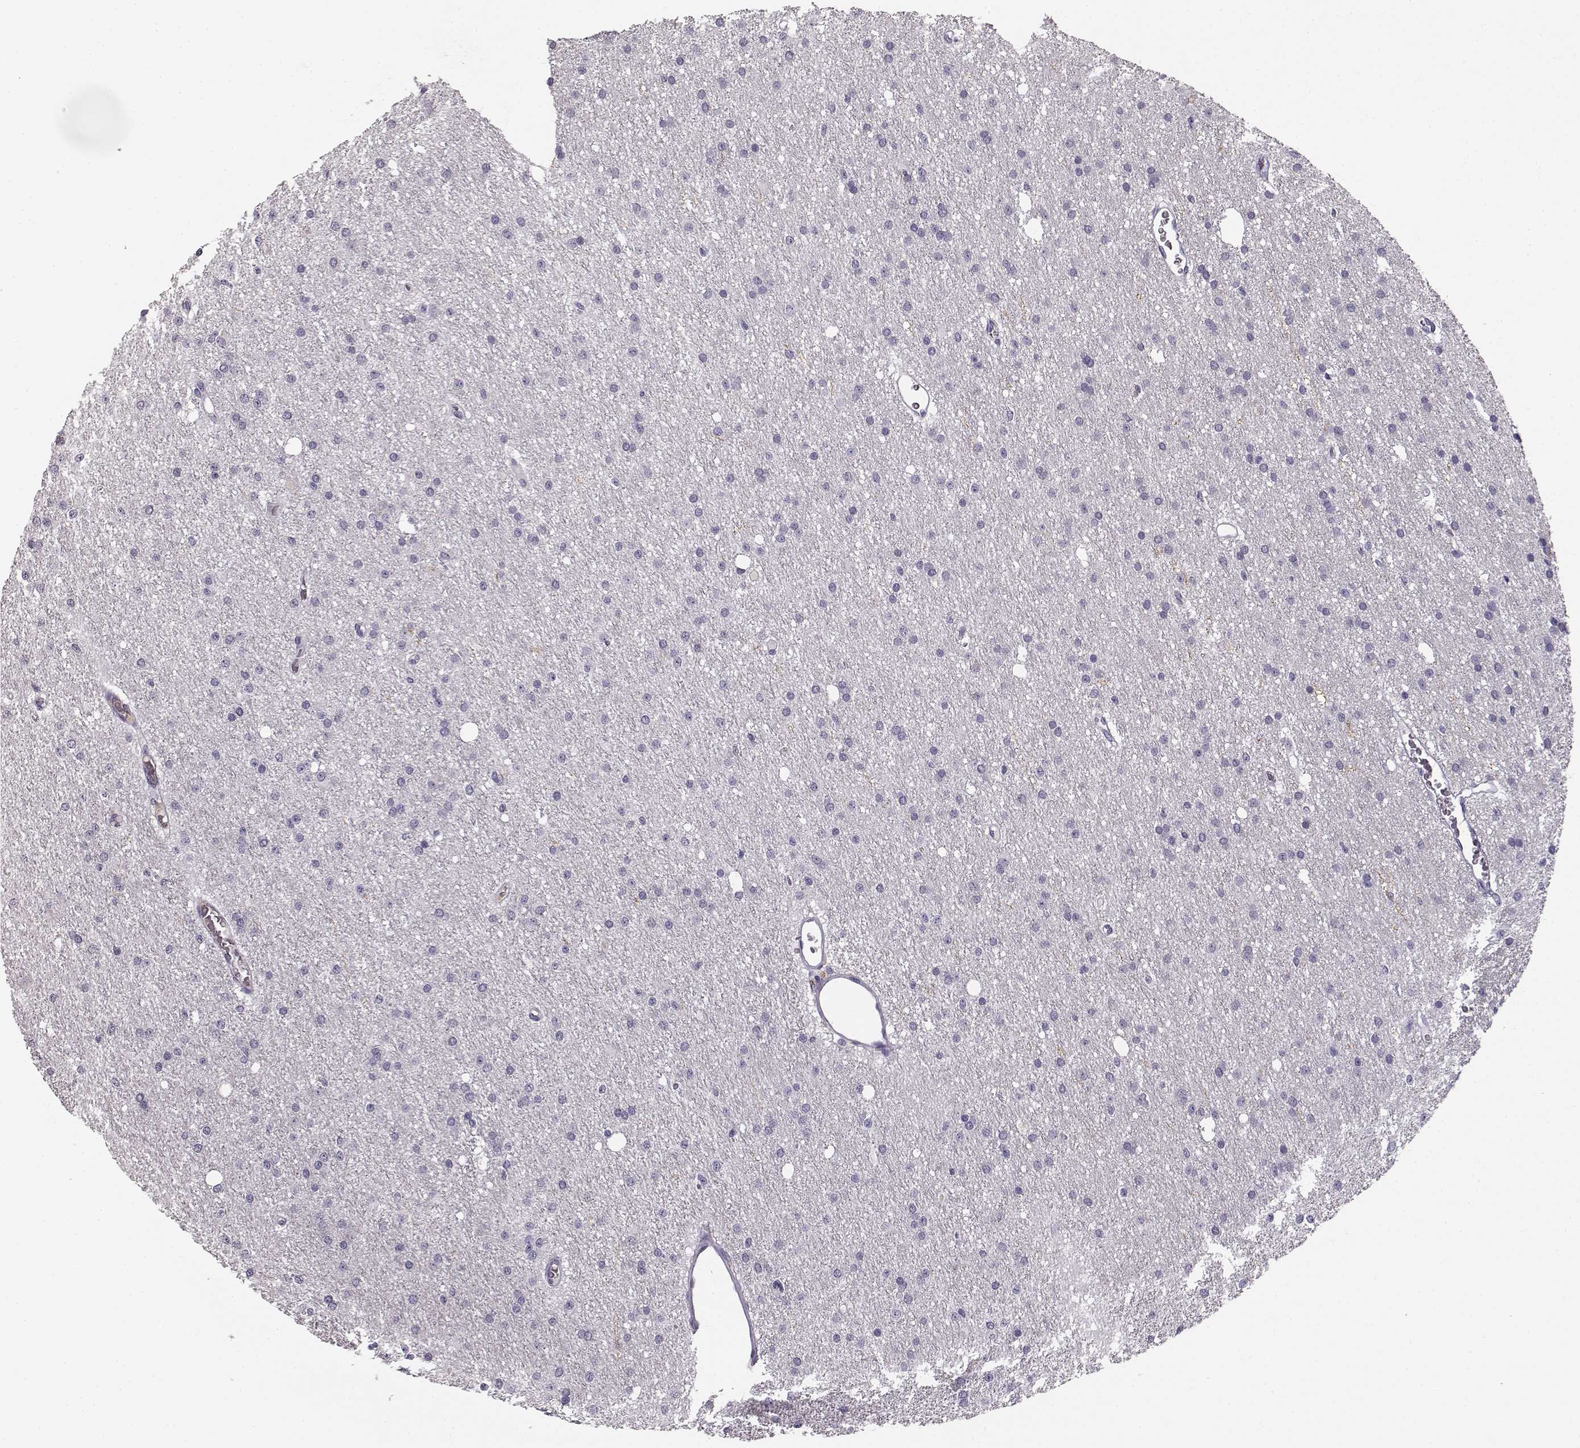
{"staining": {"intensity": "negative", "quantity": "none", "location": "none"}, "tissue": "glioma", "cell_type": "Tumor cells", "image_type": "cancer", "snomed": [{"axis": "morphology", "description": "Glioma, malignant, Low grade"}, {"axis": "topography", "description": "Brain"}], "caption": "Malignant low-grade glioma was stained to show a protein in brown. There is no significant positivity in tumor cells.", "gene": "KIAA0319", "patient": {"sex": "male", "age": 27}}